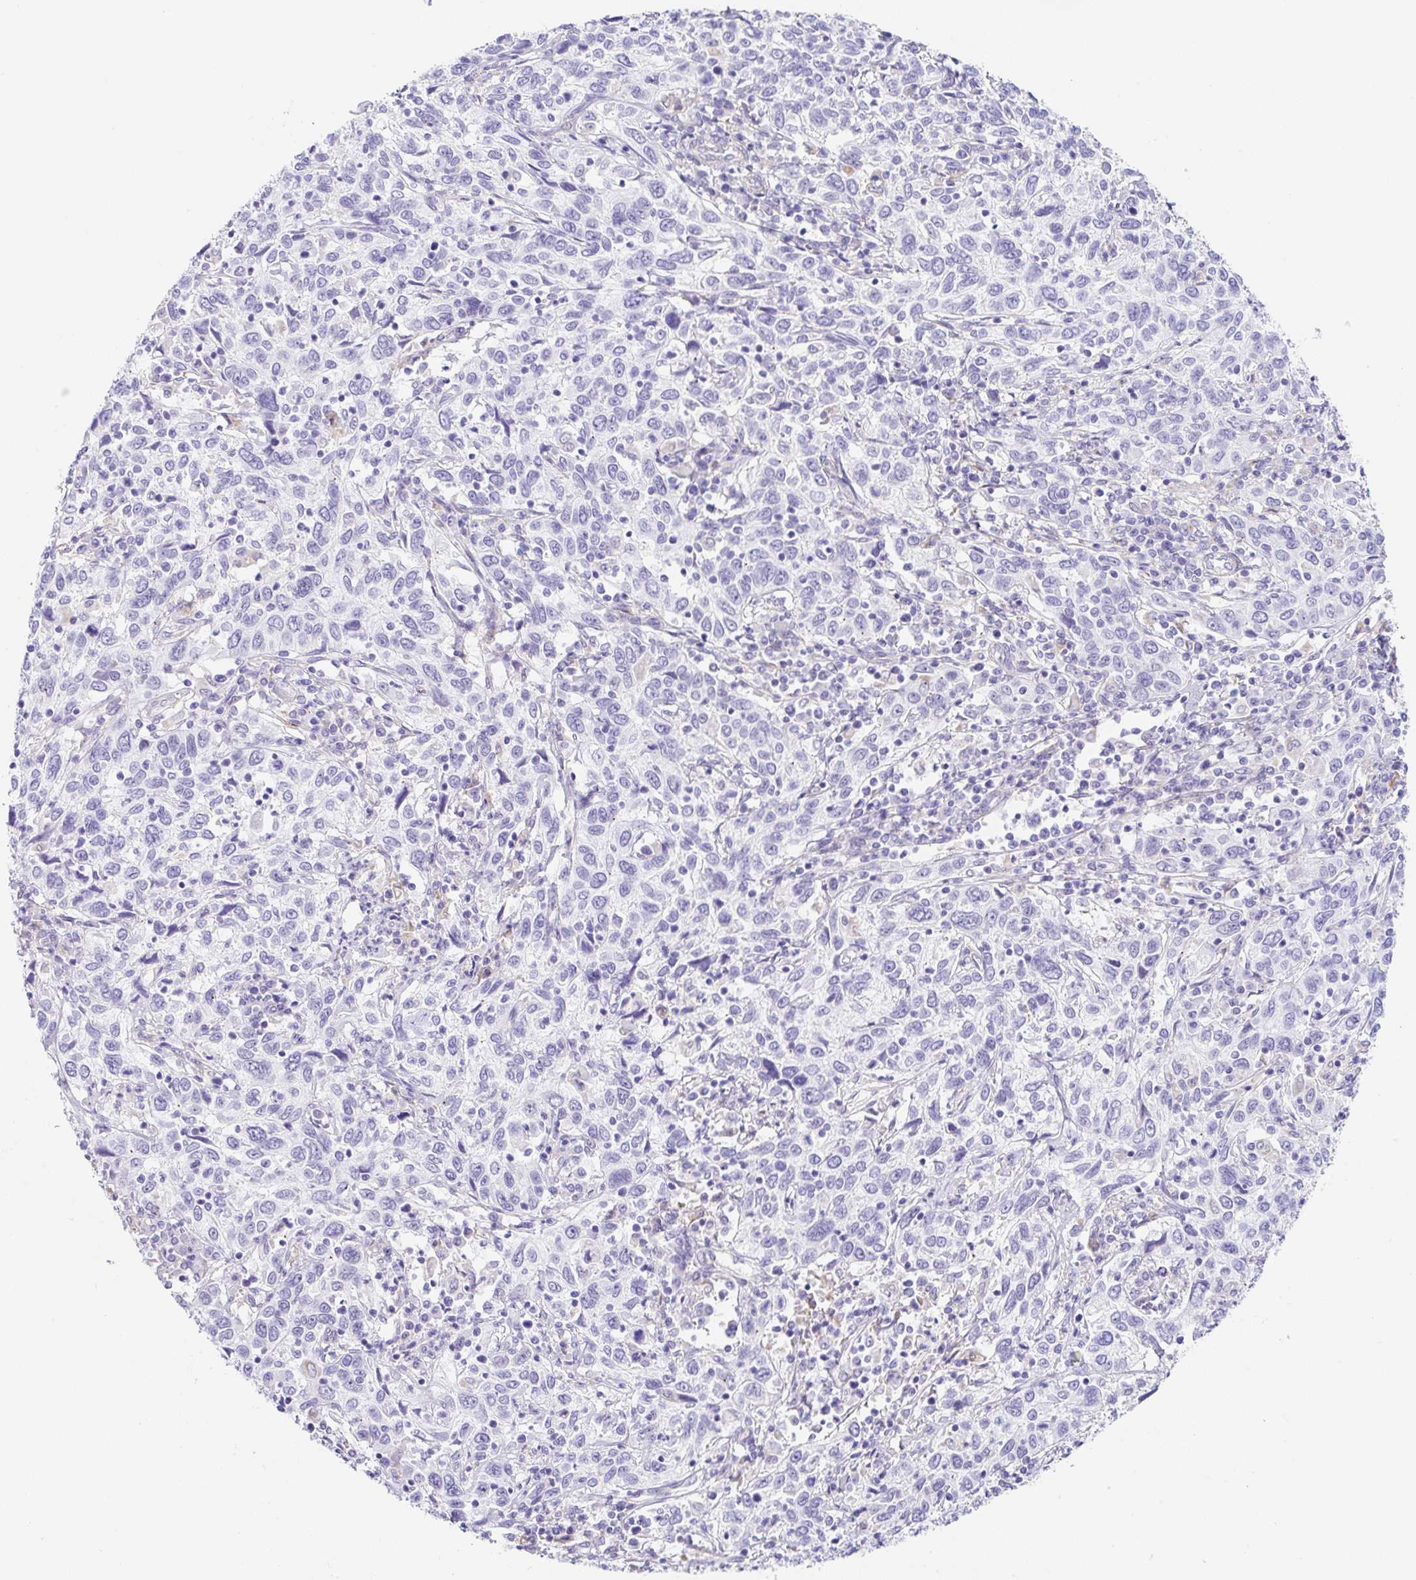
{"staining": {"intensity": "negative", "quantity": "none", "location": "none"}, "tissue": "cervical cancer", "cell_type": "Tumor cells", "image_type": "cancer", "snomed": [{"axis": "morphology", "description": "Squamous cell carcinoma, NOS"}, {"axis": "topography", "description": "Cervix"}], "caption": "Tumor cells are negative for protein expression in human cervical squamous cell carcinoma. (Brightfield microscopy of DAB (3,3'-diaminobenzidine) immunohistochemistry at high magnification).", "gene": "DKK4", "patient": {"sex": "female", "age": 46}}